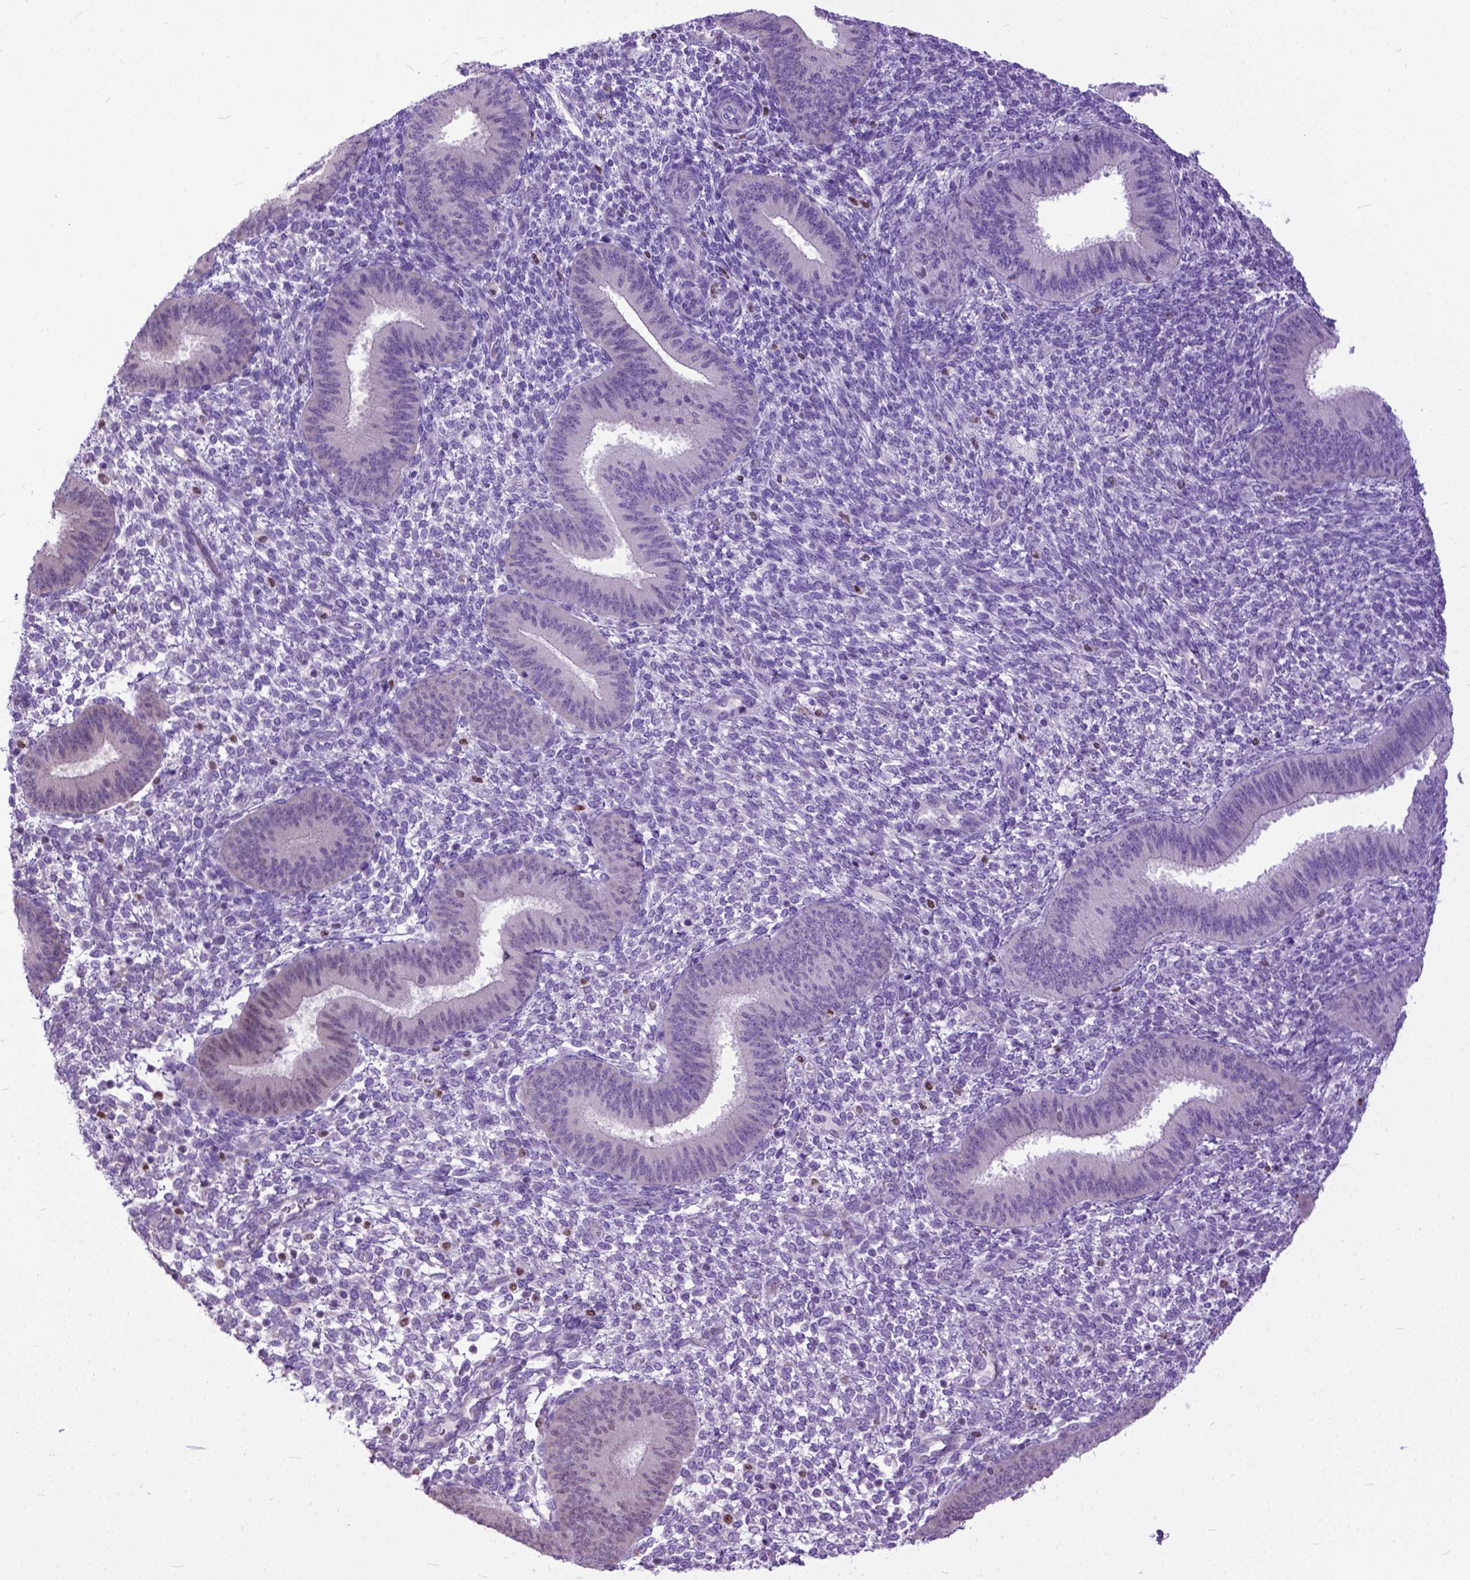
{"staining": {"intensity": "negative", "quantity": "none", "location": "none"}, "tissue": "endometrium", "cell_type": "Cells in endometrial stroma", "image_type": "normal", "snomed": [{"axis": "morphology", "description": "Normal tissue, NOS"}, {"axis": "topography", "description": "Endometrium"}], "caption": "A high-resolution micrograph shows immunohistochemistry staining of benign endometrium, which reveals no significant positivity in cells in endometrial stroma. The staining is performed using DAB brown chromogen with nuclei counter-stained in using hematoxylin.", "gene": "CRB1", "patient": {"sex": "female", "age": 39}}